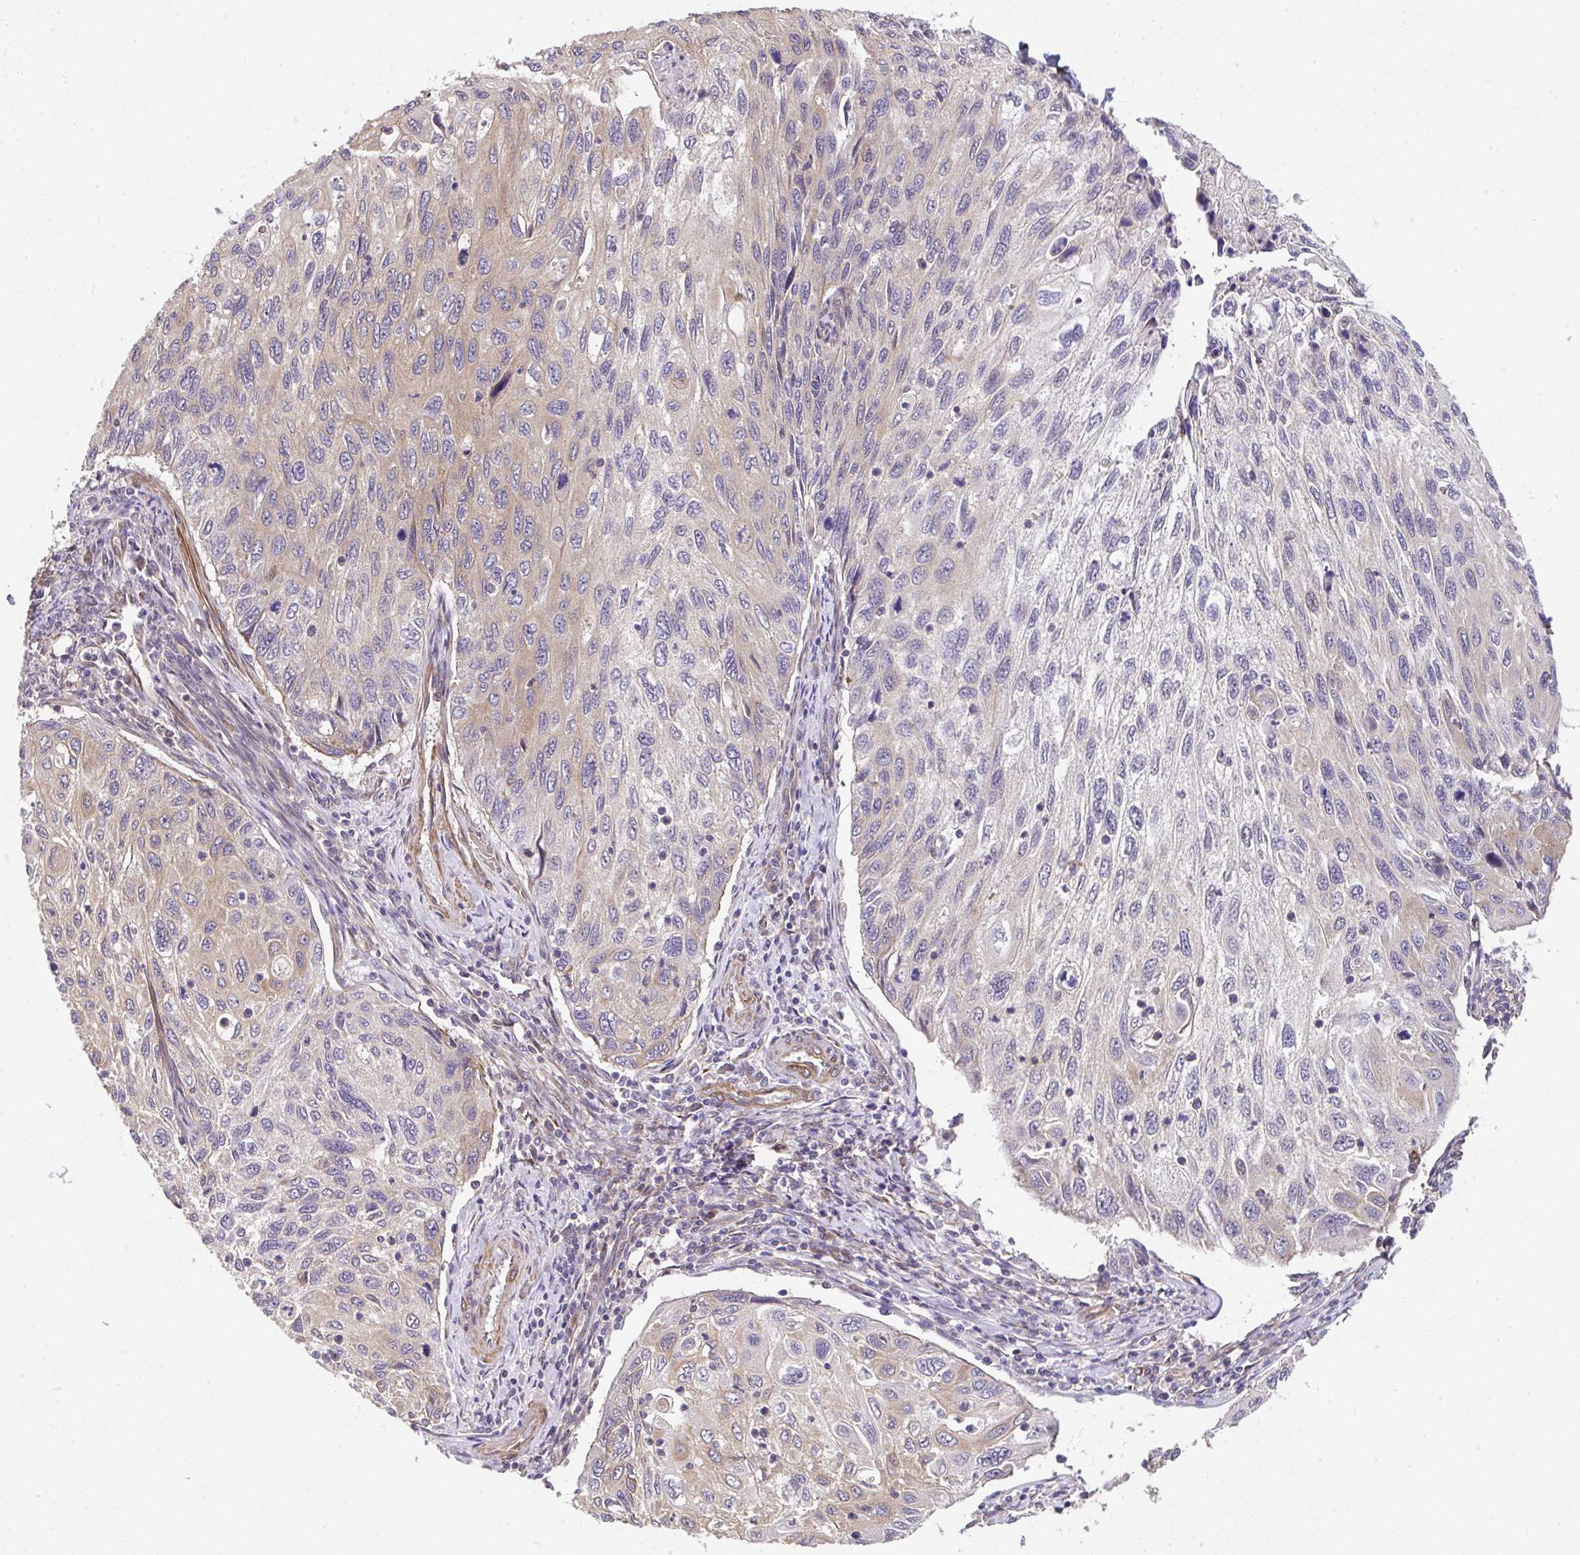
{"staining": {"intensity": "weak", "quantity": "25%-75%", "location": "cytoplasmic/membranous"}, "tissue": "cervical cancer", "cell_type": "Tumor cells", "image_type": "cancer", "snomed": [{"axis": "morphology", "description": "Squamous cell carcinoma, NOS"}, {"axis": "topography", "description": "Cervix"}], "caption": "Immunohistochemical staining of cervical squamous cell carcinoma exhibits weak cytoplasmic/membranous protein positivity in approximately 25%-75% of tumor cells.", "gene": "ZNF696", "patient": {"sex": "female", "age": 70}}